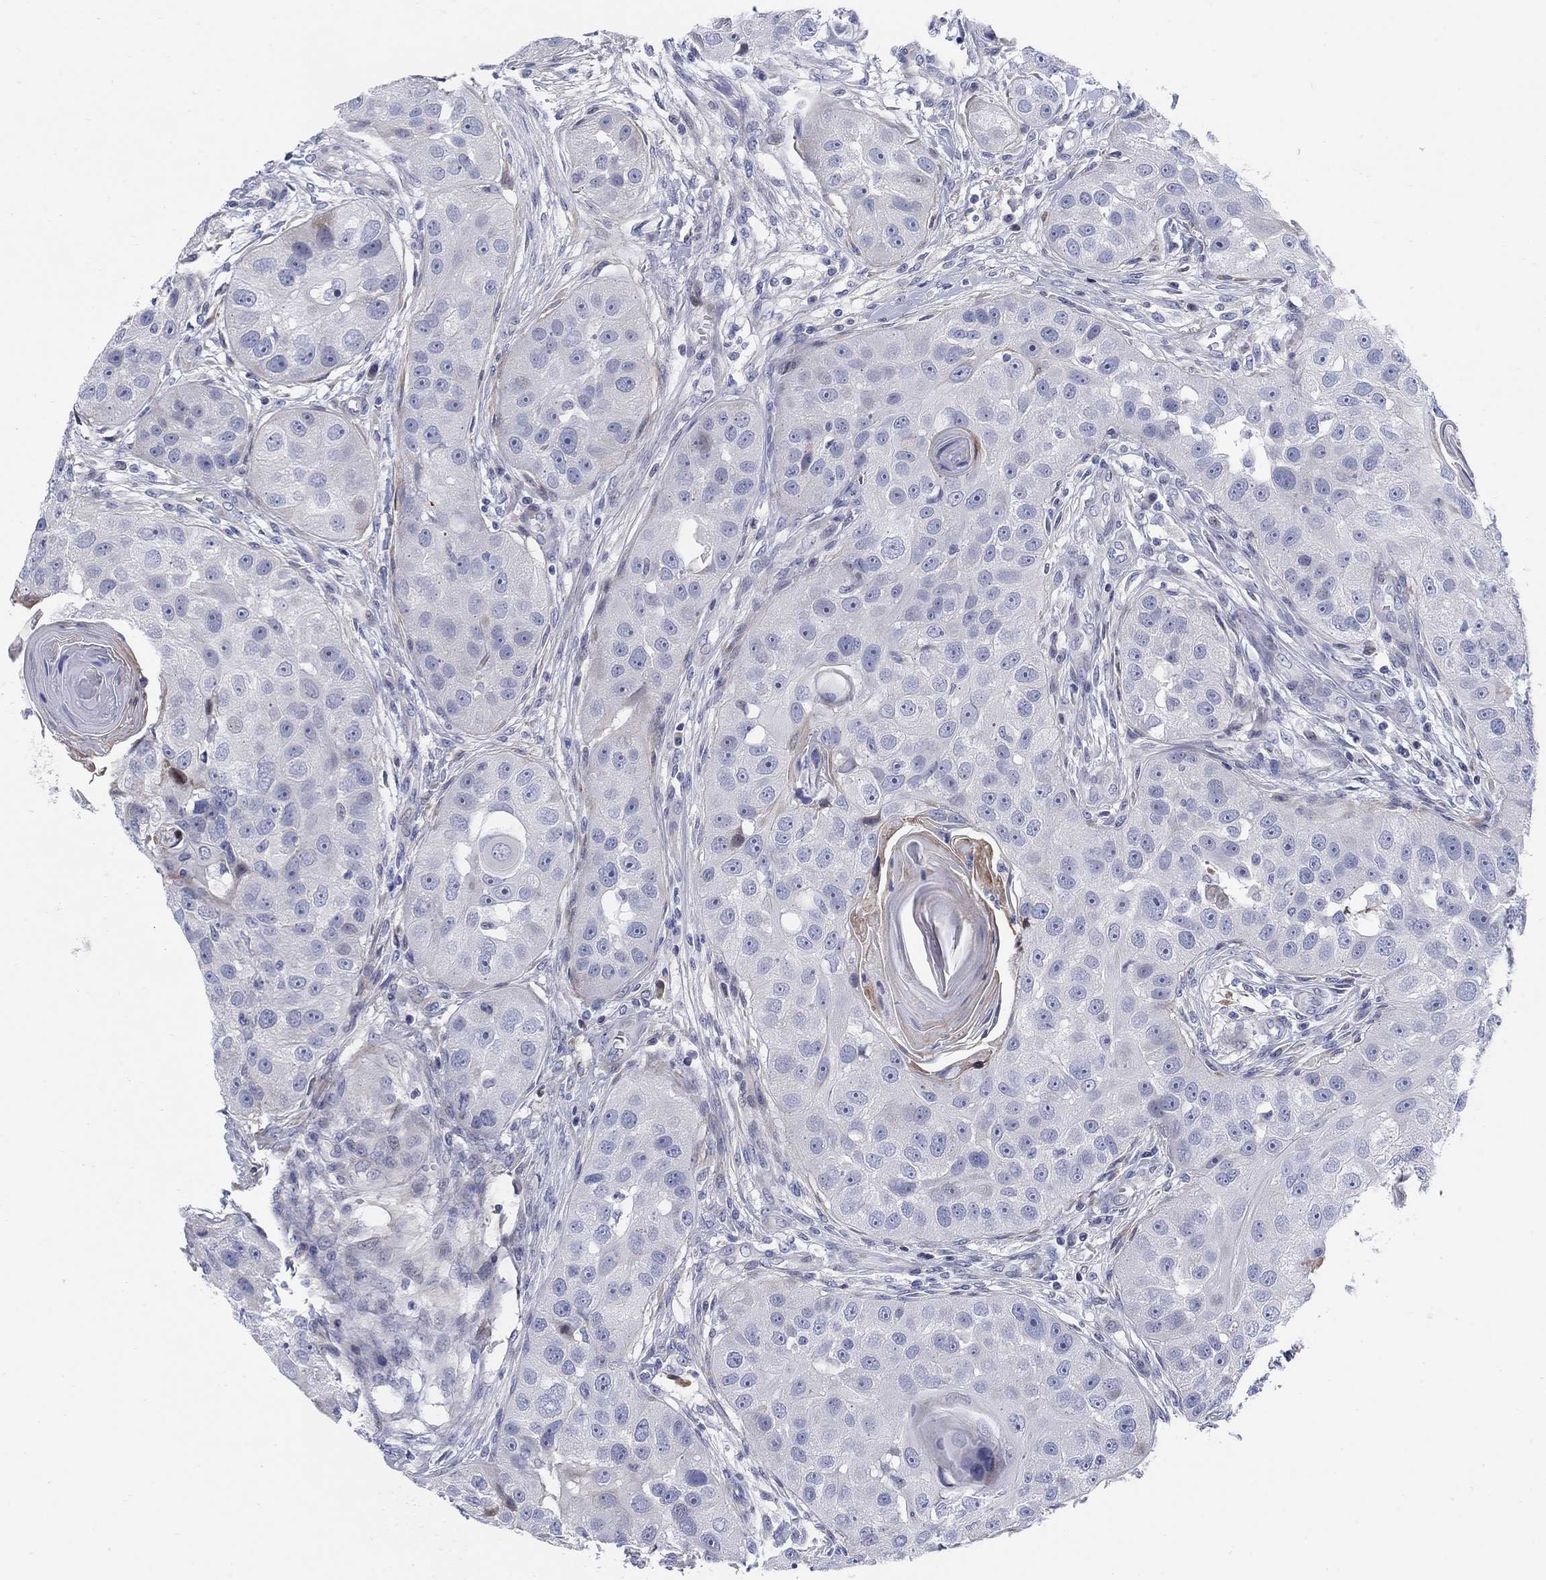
{"staining": {"intensity": "negative", "quantity": "none", "location": "none"}, "tissue": "head and neck cancer", "cell_type": "Tumor cells", "image_type": "cancer", "snomed": [{"axis": "morphology", "description": "Normal tissue, NOS"}, {"axis": "morphology", "description": "Squamous cell carcinoma, NOS"}, {"axis": "topography", "description": "Skeletal muscle"}, {"axis": "topography", "description": "Head-Neck"}], "caption": "This is an immunohistochemistry (IHC) image of head and neck cancer (squamous cell carcinoma). There is no expression in tumor cells.", "gene": "HEATR4", "patient": {"sex": "male", "age": 51}}